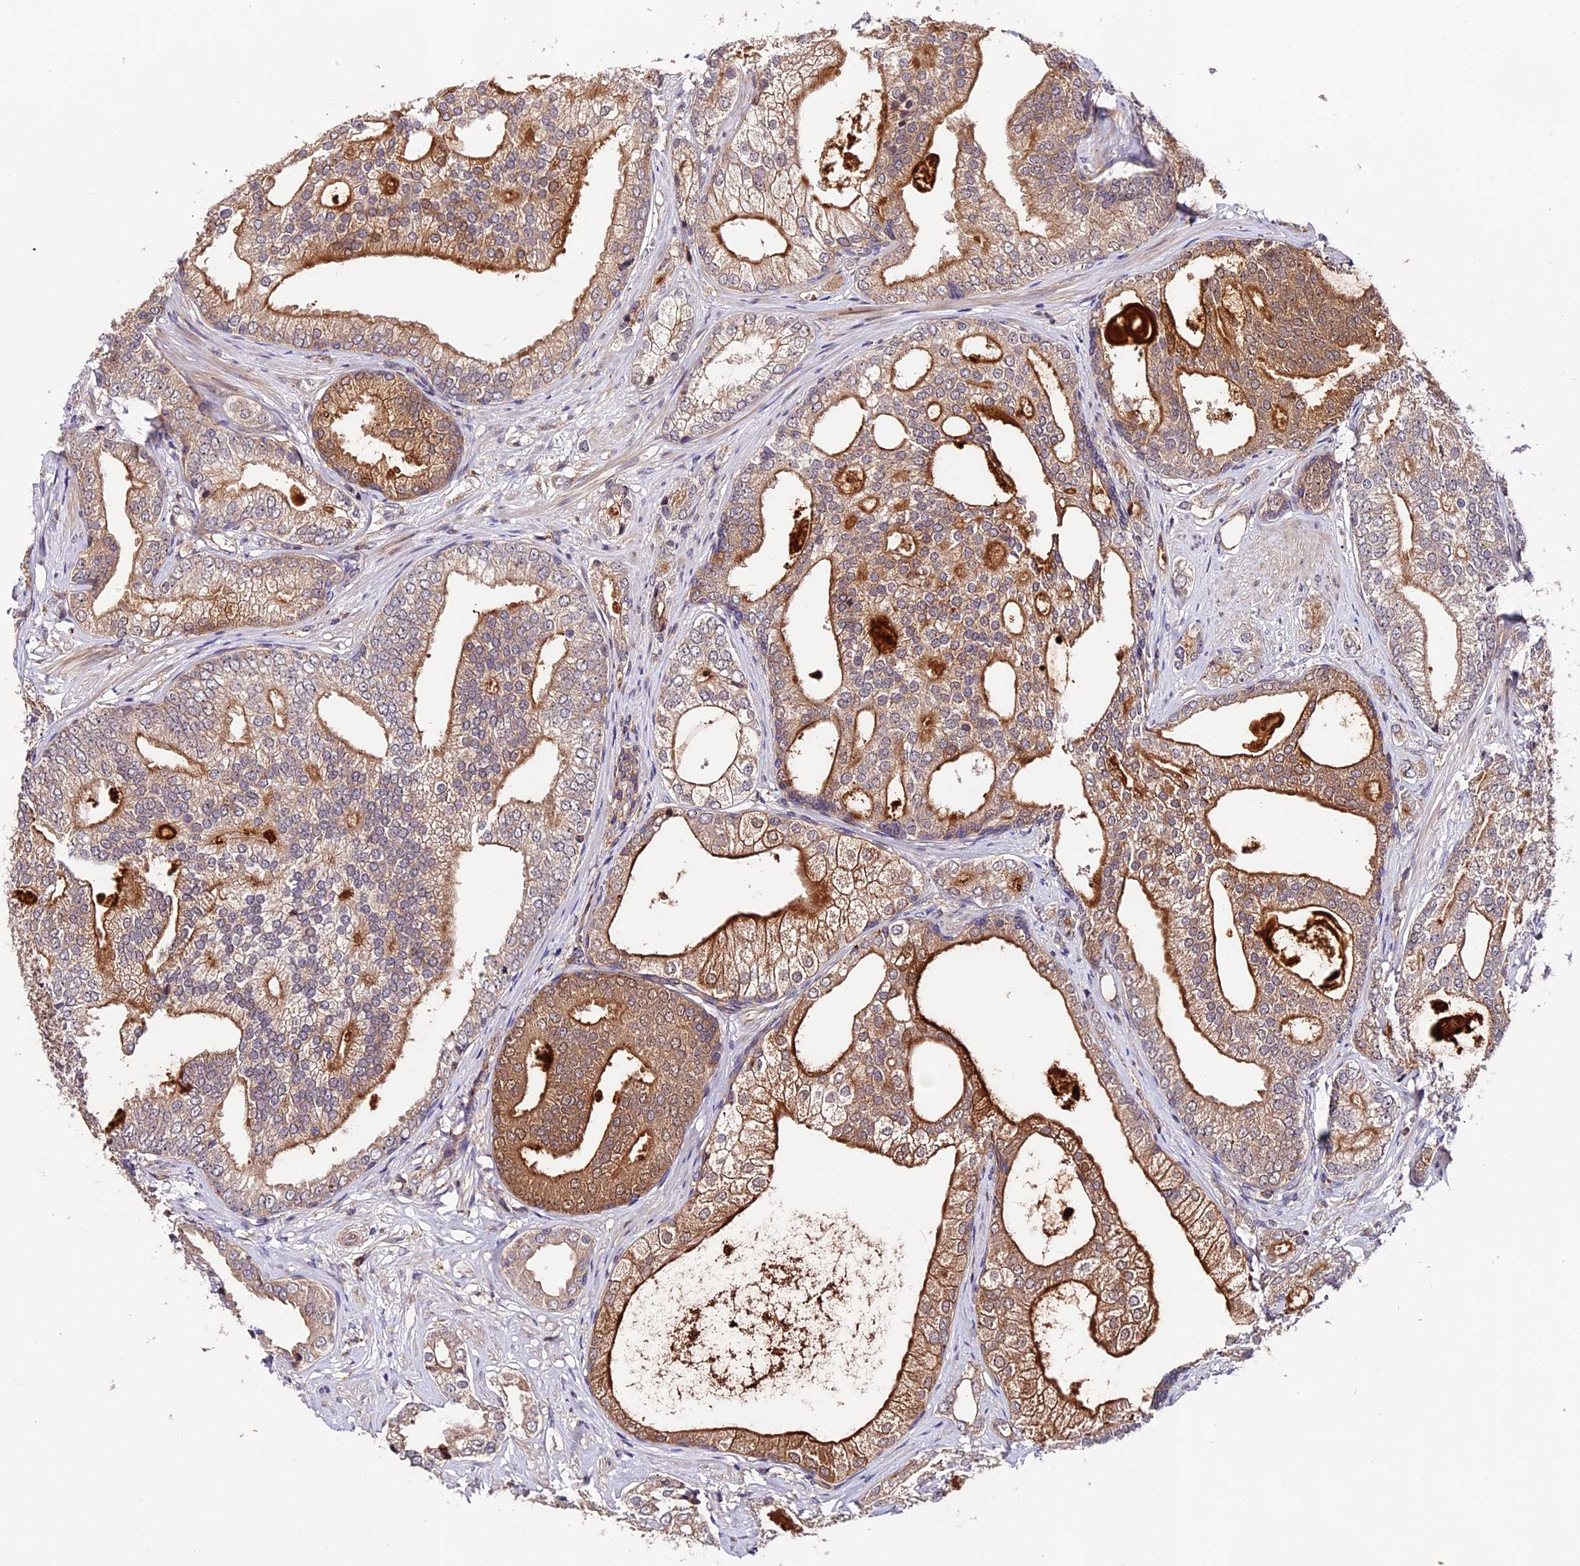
{"staining": {"intensity": "moderate", "quantity": "25%-75%", "location": "cytoplasmic/membranous"}, "tissue": "prostate cancer", "cell_type": "Tumor cells", "image_type": "cancer", "snomed": [{"axis": "morphology", "description": "Adenocarcinoma, High grade"}, {"axis": "topography", "description": "Prostate"}], "caption": "IHC of prostate cancer reveals medium levels of moderate cytoplasmic/membranous staining in approximately 25%-75% of tumor cells. The staining is performed using DAB brown chromogen to label protein expression. The nuclei are counter-stained blue using hematoxylin.", "gene": "CACNA1H", "patient": {"sex": "male", "age": 60}}